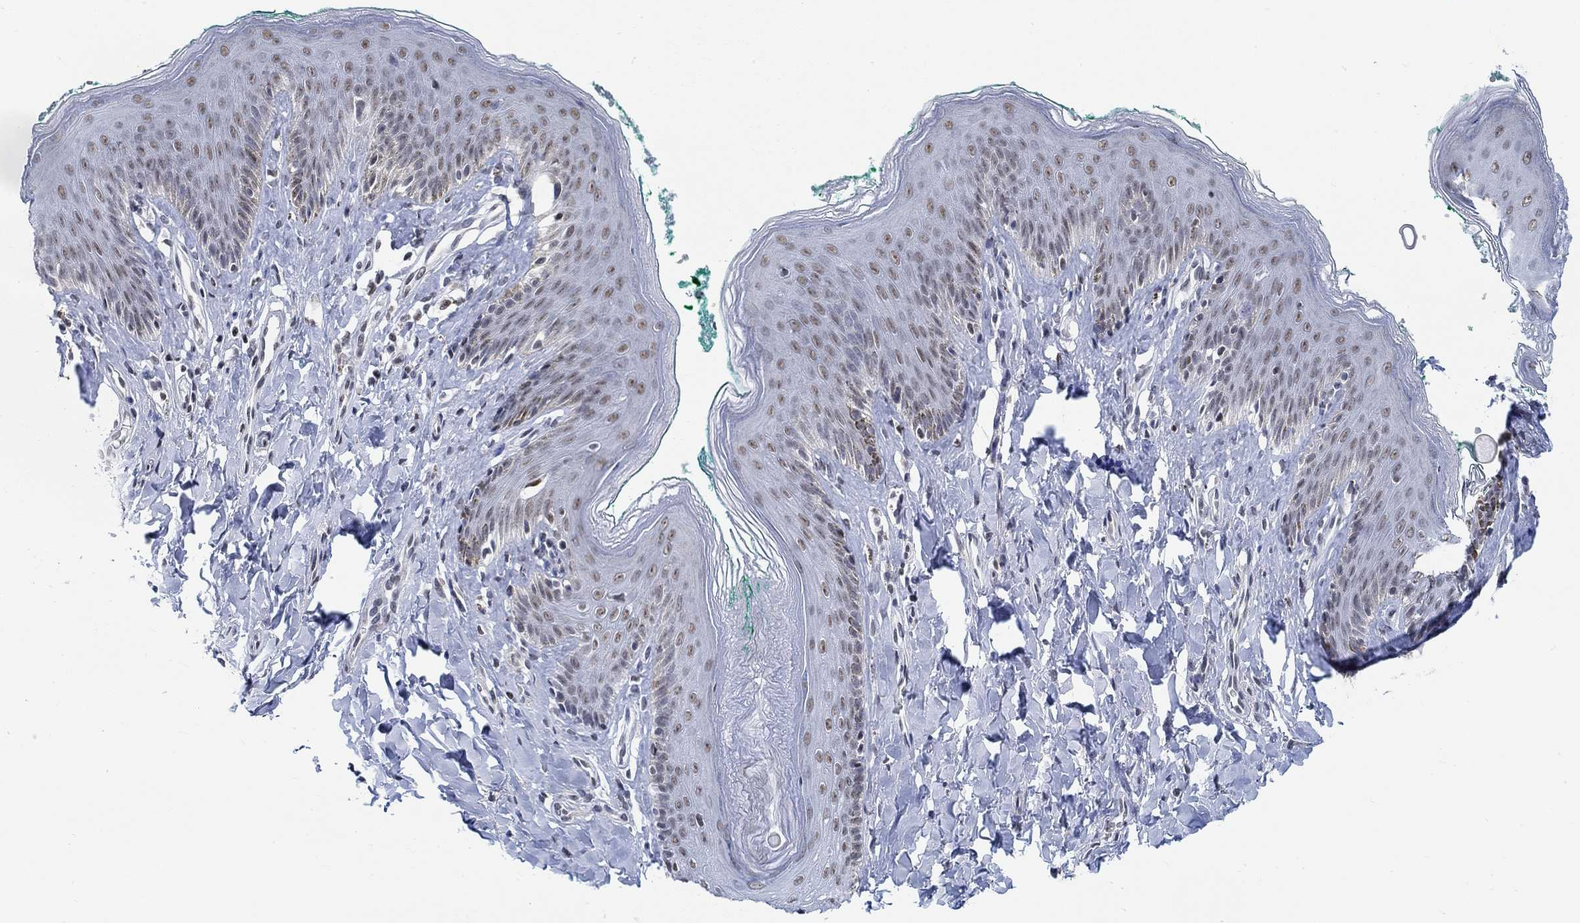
{"staining": {"intensity": "weak", "quantity": "<25%", "location": "nuclear"}, "tissue": "skin", "cell_type": "Epidermal cells", "image_type": "normal", "snomed": [{"axis": "morphology", "description": "Normal tissue, NOS"}, {"axis": "topography", "description": "Vulva"}], "caption": "IHC of unremarkable human skin shows no staining in epidermal cells.", "gene": "KCNH8", "patient": {"sex": "female", "age": 66}}